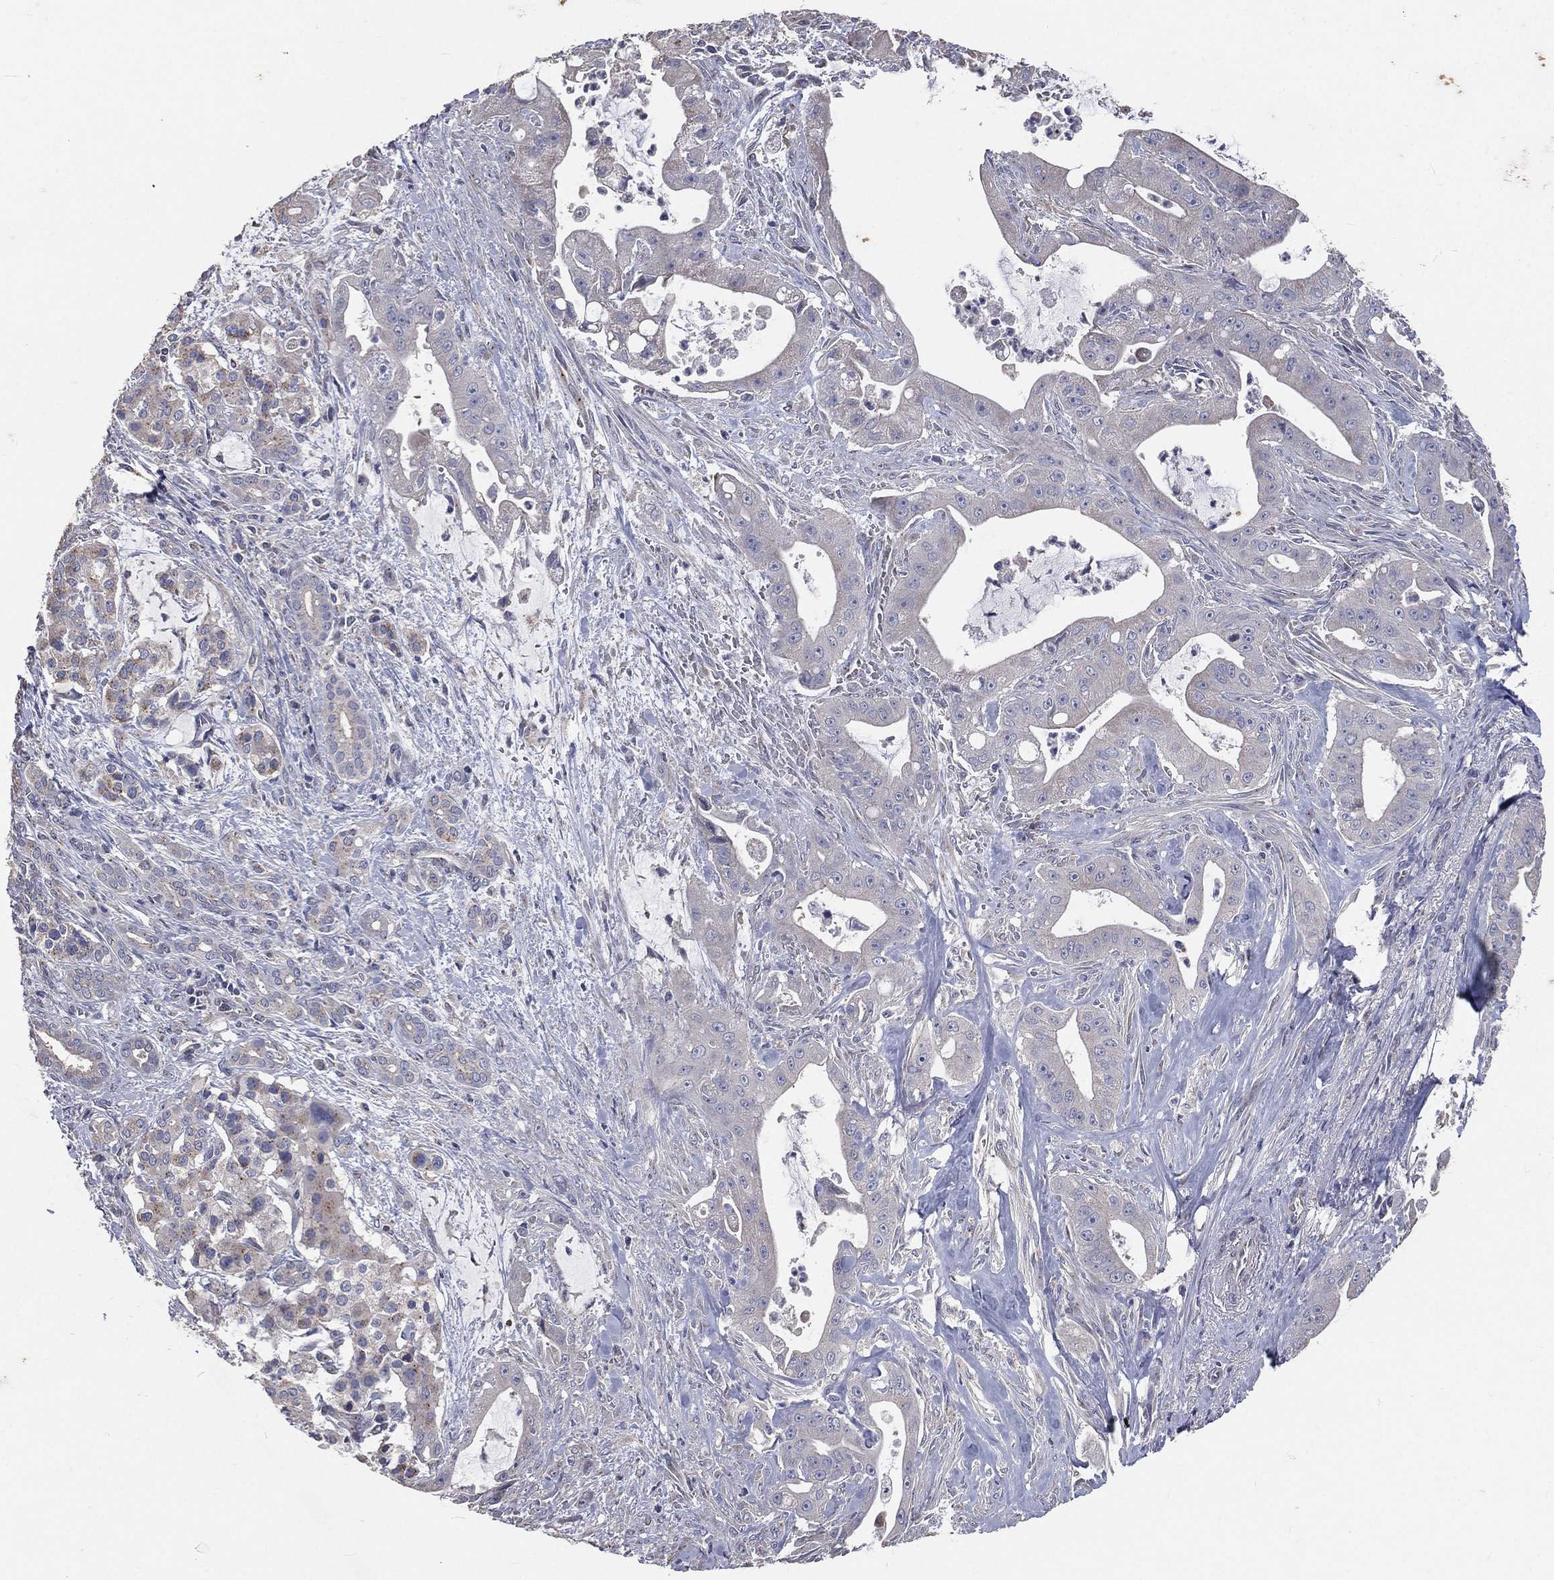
{"staining": {"intensity": "negative", "quantity": "none", "location": "none"}, "tissue": "pancreatic cancer", "cell_type": "Tumor cells", "image_type": "cancer", "snomed": [{"axis": "morphology", "description": "Normal tissue, NOS"}, {"axis": "morphology", "description": "Inflammation, NOS"}, {"axis": "morphology", "description": "Adenocarcinoma, NOS"}, {"axis": "topography", "description": "Pancreas"}], "caption": "There is no significant expression in tumor cells of pancreatic adenocarcinoma. Brightfield microscopy of IHC stained with DAB (brown) and hematoxylin (blue), captured at high magnification.", "gene": "CROCC", "patient": {"sex": "male", "age": 57}}